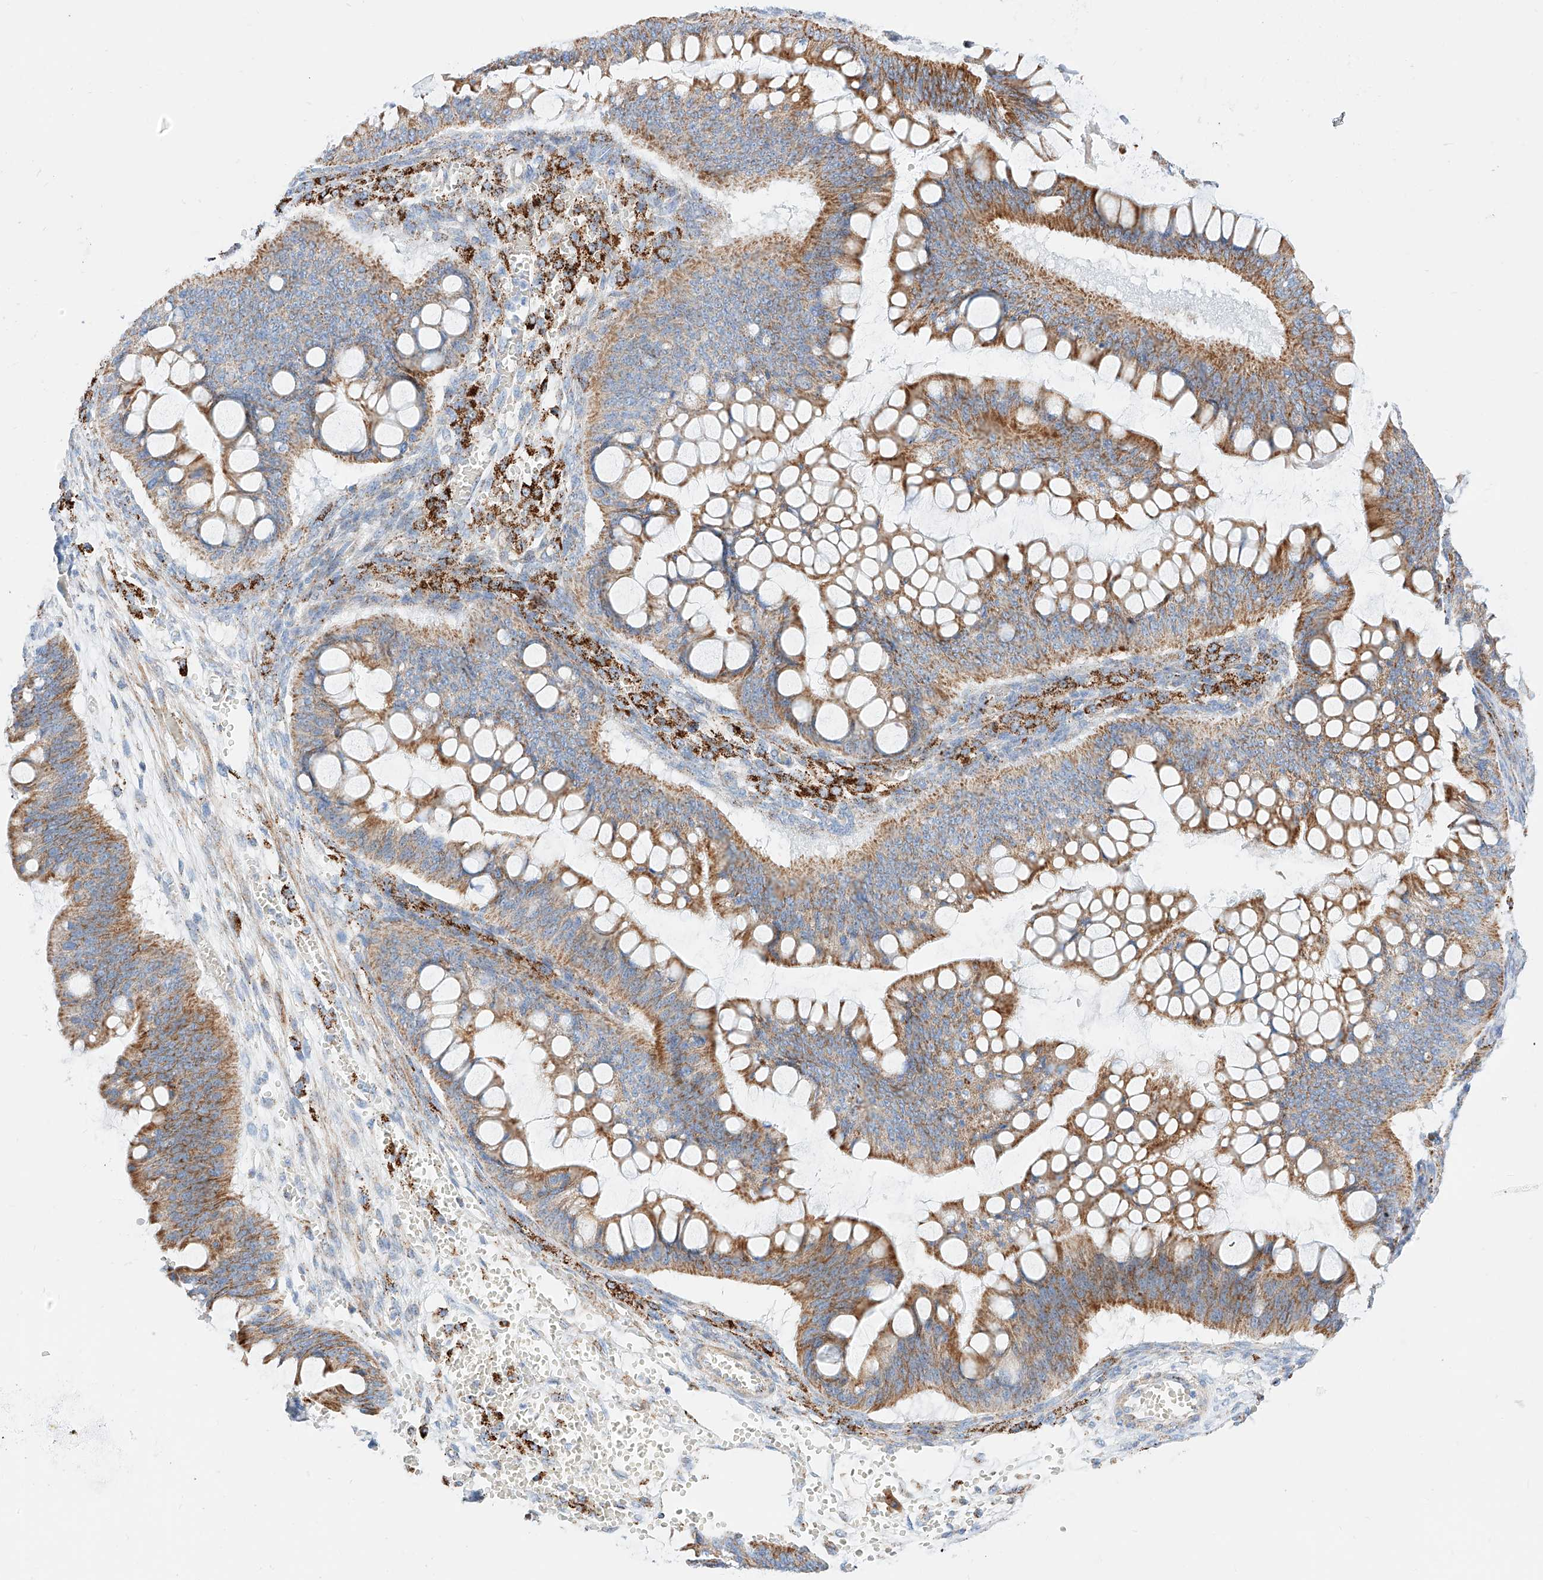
{"staining": {"intensity": "moderate", "quantity": ">75%", "location": "cytoplasmic/membranous"}, "tissue": "ovarian cancer", "cell_type": "Tumor cells", "image_type": "cancer", "snomed": [{"axis": "morphology", "description": "Cystadenocarcinoma, mucinous, NOS"}, {"axis": "topography", "description": "Ovary"}], "caption": "Mucinous cystadenocarcinoma (ovarian) was stained to show a protein in brown. There is medium levels of moderate cytoplasmic/membranous staining in about >75% of tumor cells.", "gene": "C6orf62", "patient": {"sex": "female", "age": 73}}